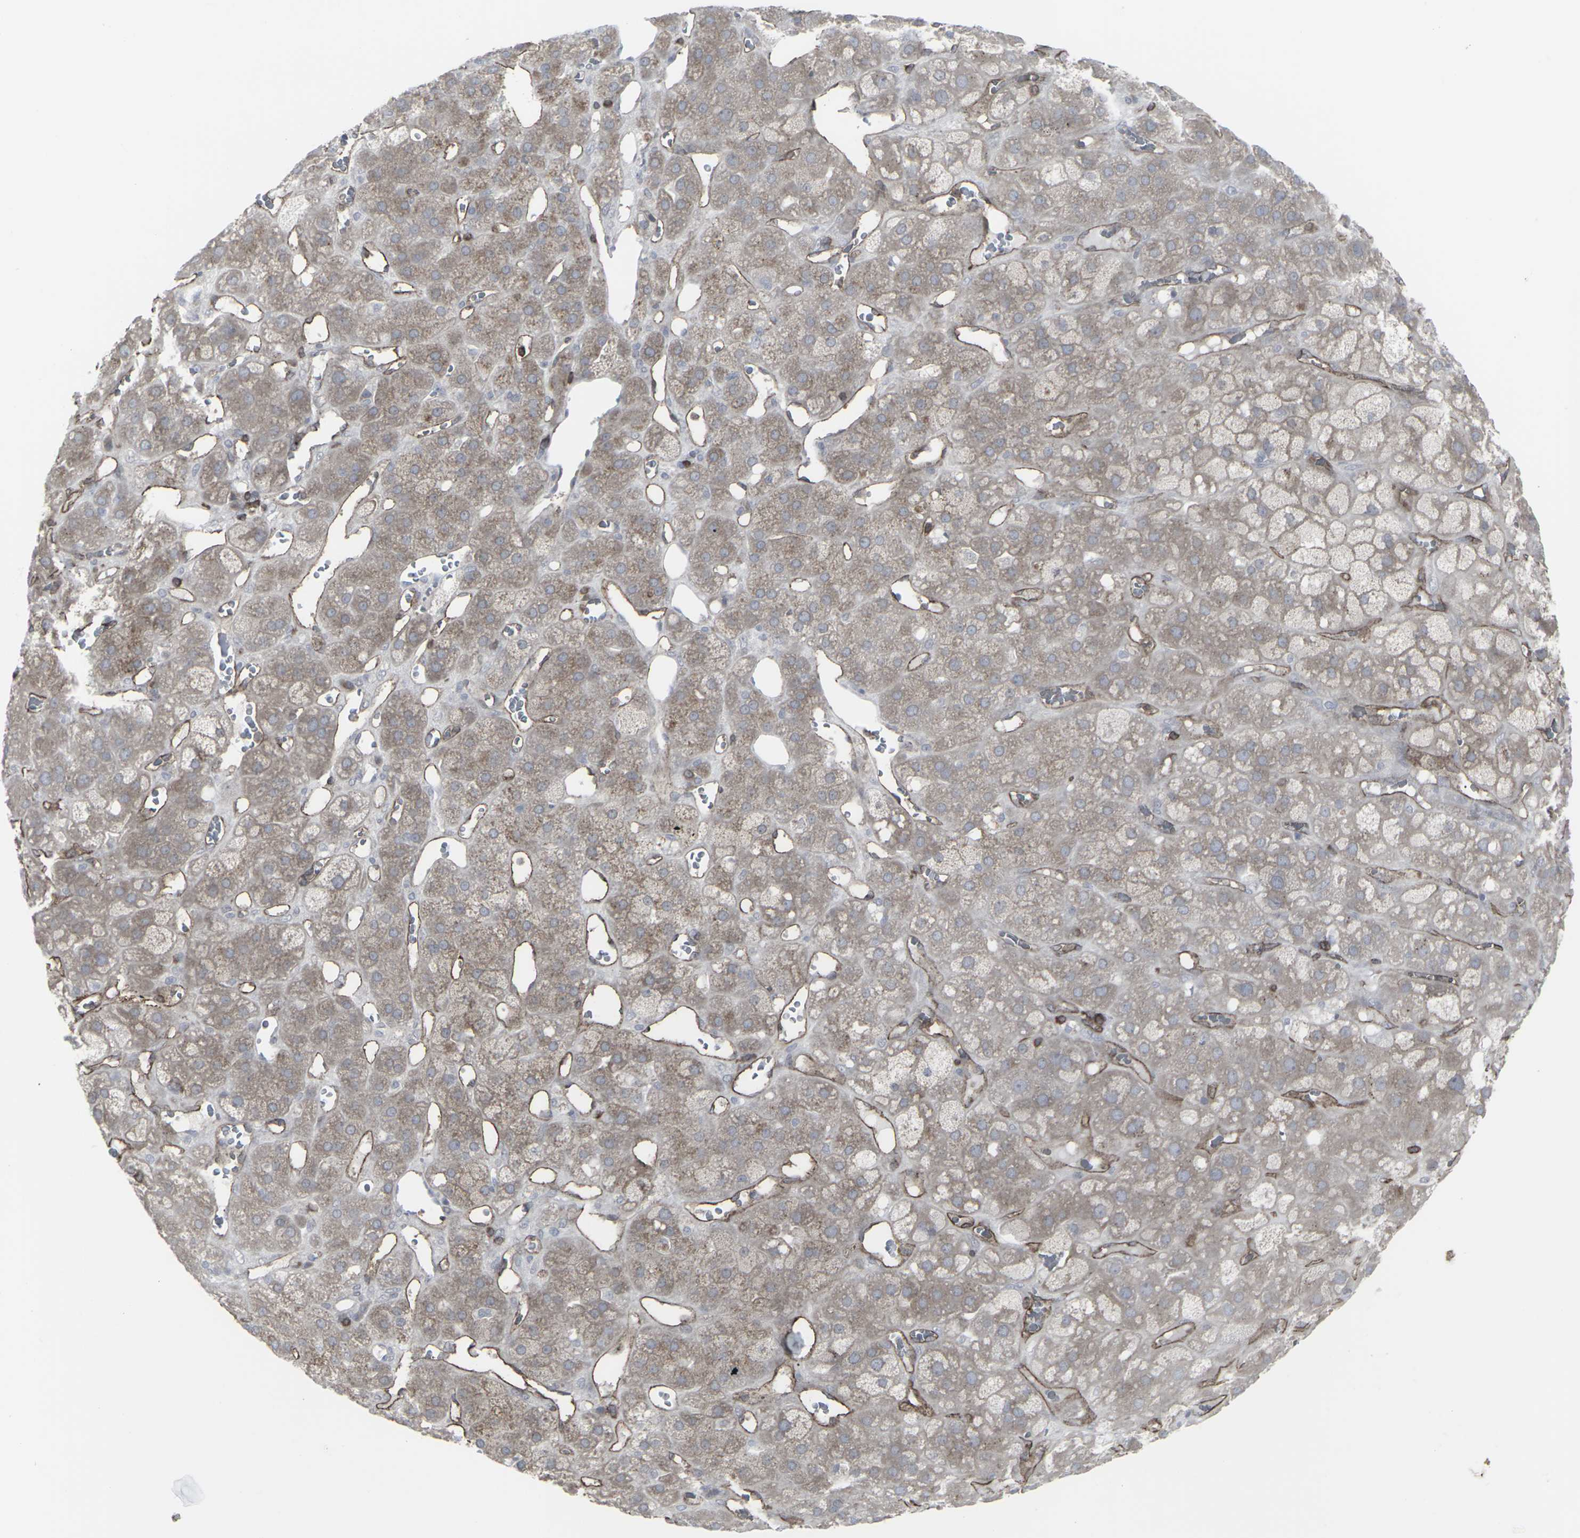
{"staining": {"intensity": "weak", "quantity": ">75%", "location": "cytoplasmic/membranous"}, "tissue": "adrenal gland", "cell_type": "Glandular cells", "image_type": "normal", "snomed": [{"axis": "morphology", "description": "Normal tissue, NOS"}, {"axis": "topography", "description": "Adrenal gland"}], "caption": "Normal adrenal gland reveals weak cytoplasmic/membranous positivity in about >75% of glandular cells.", "gene": "APOBEC2", "patient": {"sex": "female", "age": 47}}